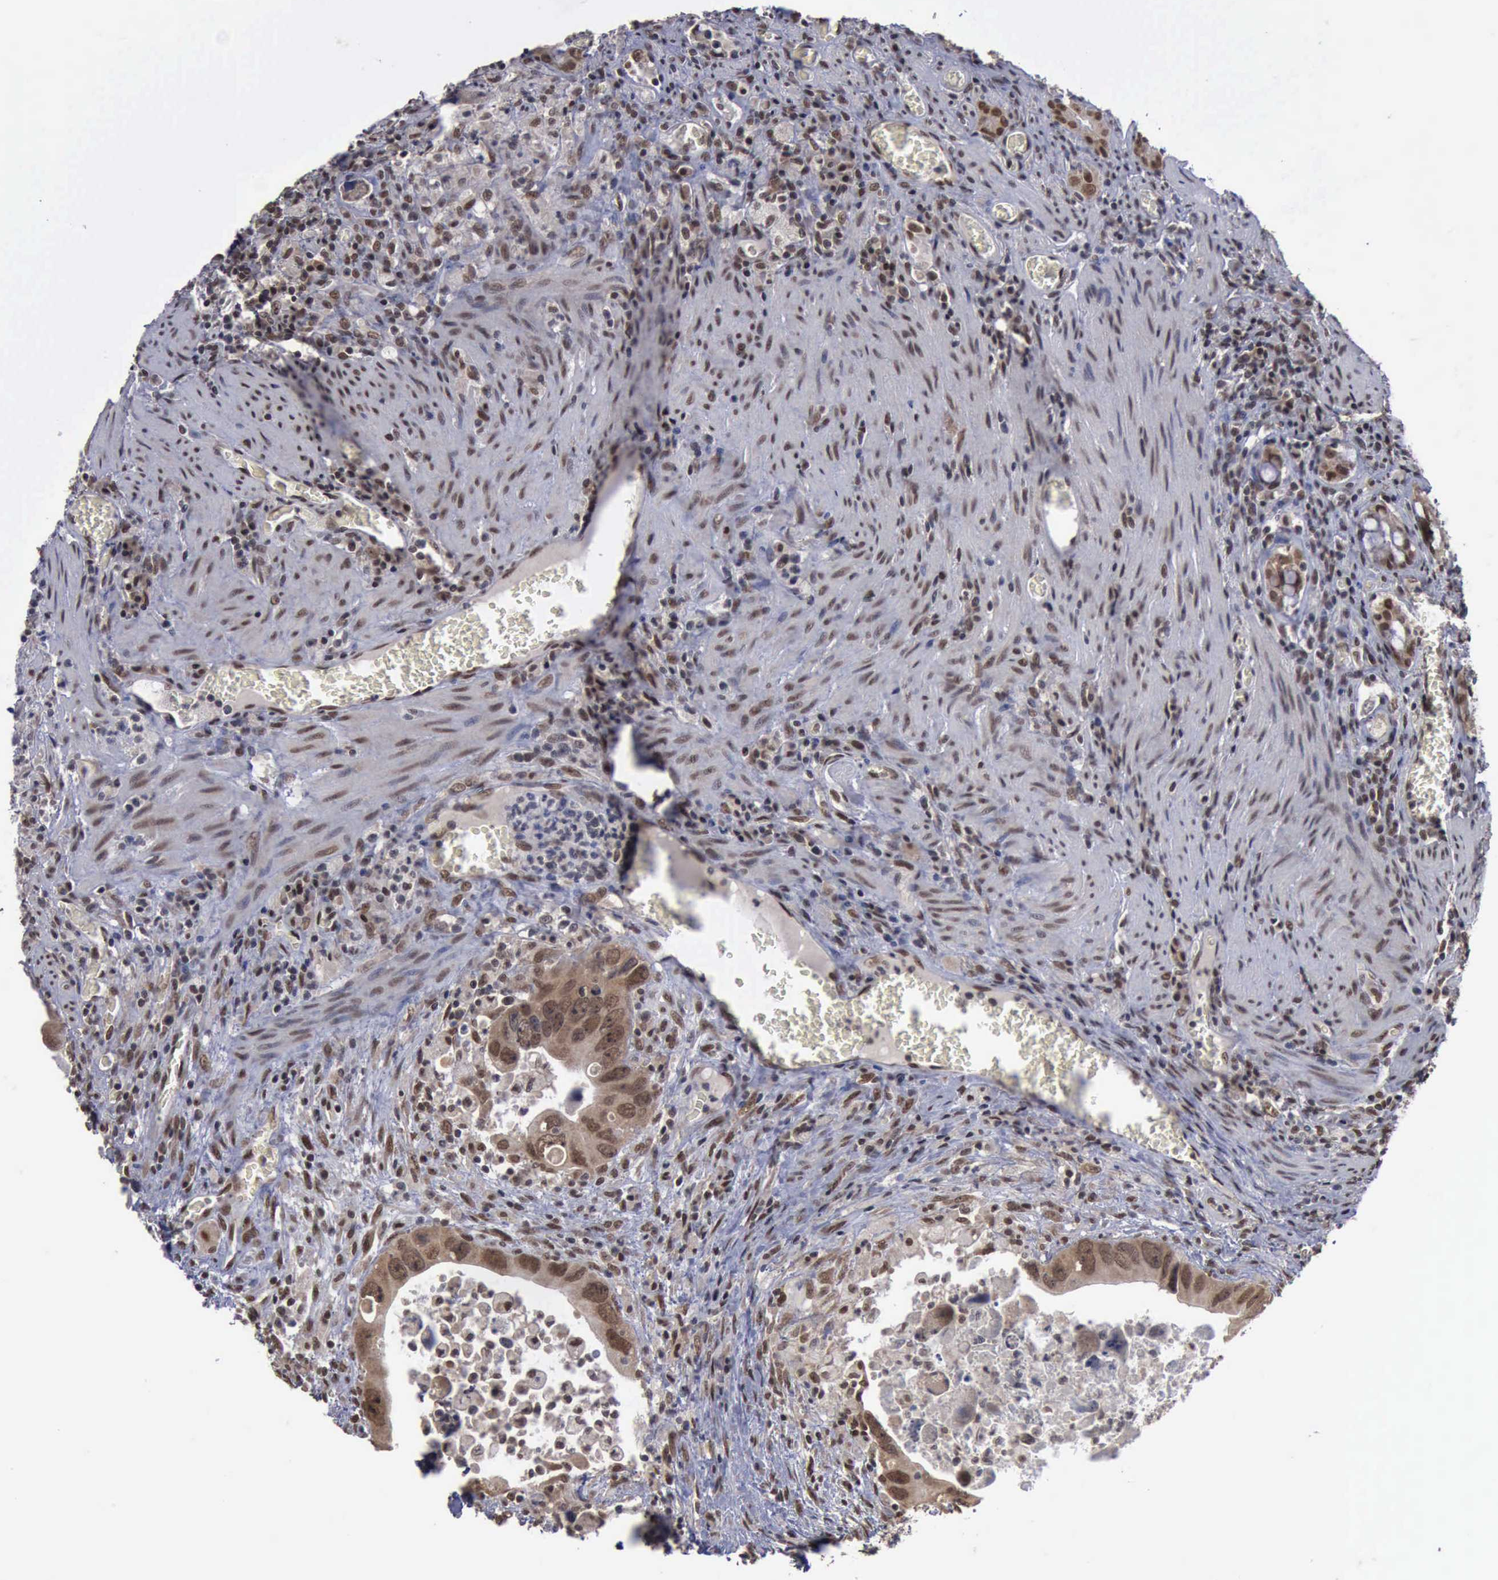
{"staining": {"intensity": "weak", "quantity": ">75%", "location": "cytoplasmic/membranous,nuclear"}, "tissue": "colorectal cancer", "cell_type": "Tumor cells", "image_type": "cancer", "snomed": [{"axis": "morphology", "description": "Adenocarcinoma, NOS"}, {"axis": "topography", "description": "Rectum"}], "caption": "Colorectal adenocarcinoma was stained to show a protein in brown. There is low levels of weak cytoplasmic/membranous and nuclear staining in approximately >75% of tumor cells.", "gene": "RTCB", "patient": {"sex": "male", "age": 70}}